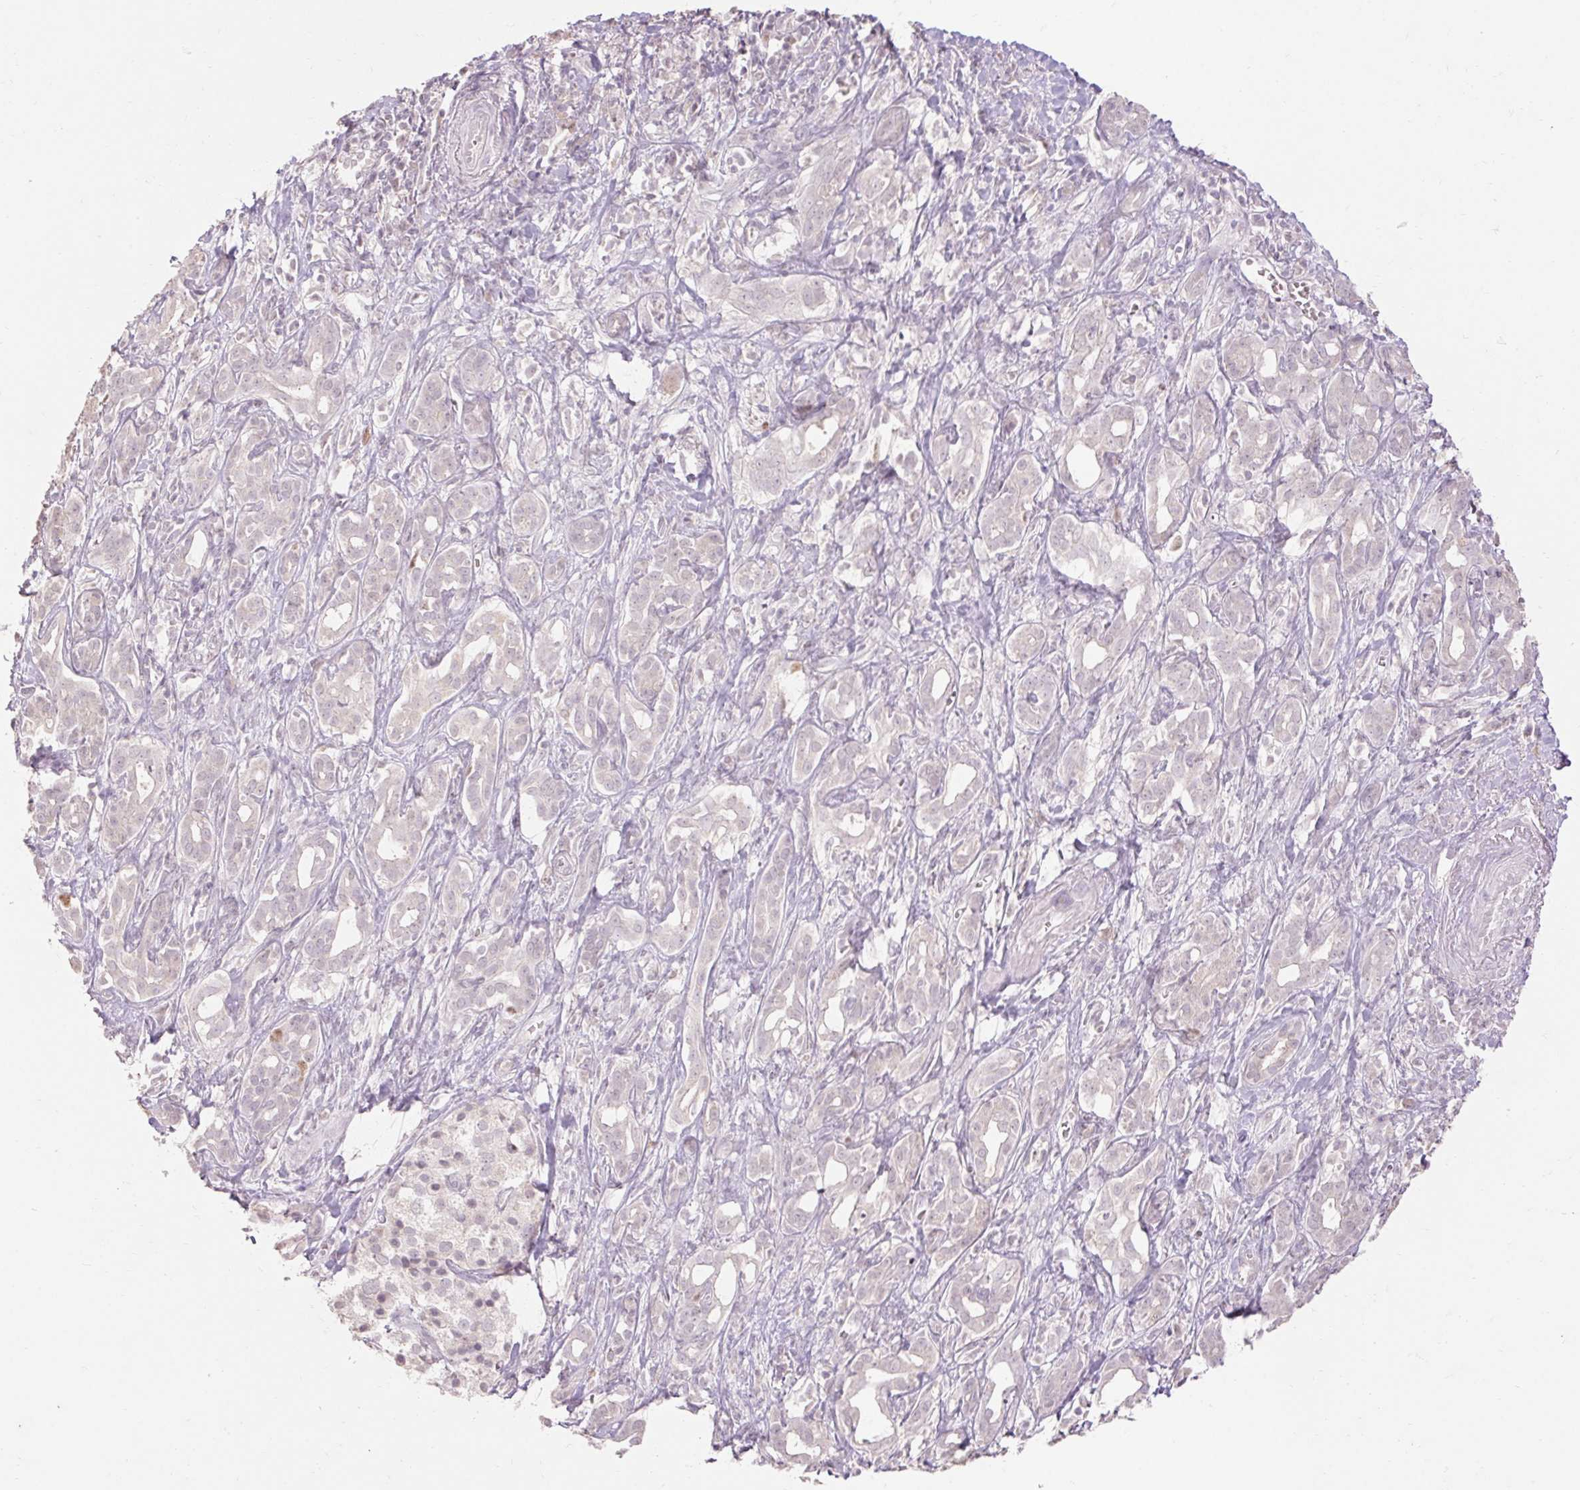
{"staining": {"intensity": "negative", "quantity": "none", "location": "none"}, "tissue": "pancreatic cancer", "cell_type": "Tumor cells", "image_type": "cancer", "snomed": [{"axis": "morphology", "description": "Adenocarcinoma, NOS"}, {"axis": "topography", "description": "Pancreas"}], "caption": "Immunohistochemistry (IHC) histopathology image of pancreatic cancer (adenocarcinoma) stained for a protein (brown), which displays no expression in tumor cells.", "gene": "SKP2", "patient": {"sex": "male", "age": 61}}